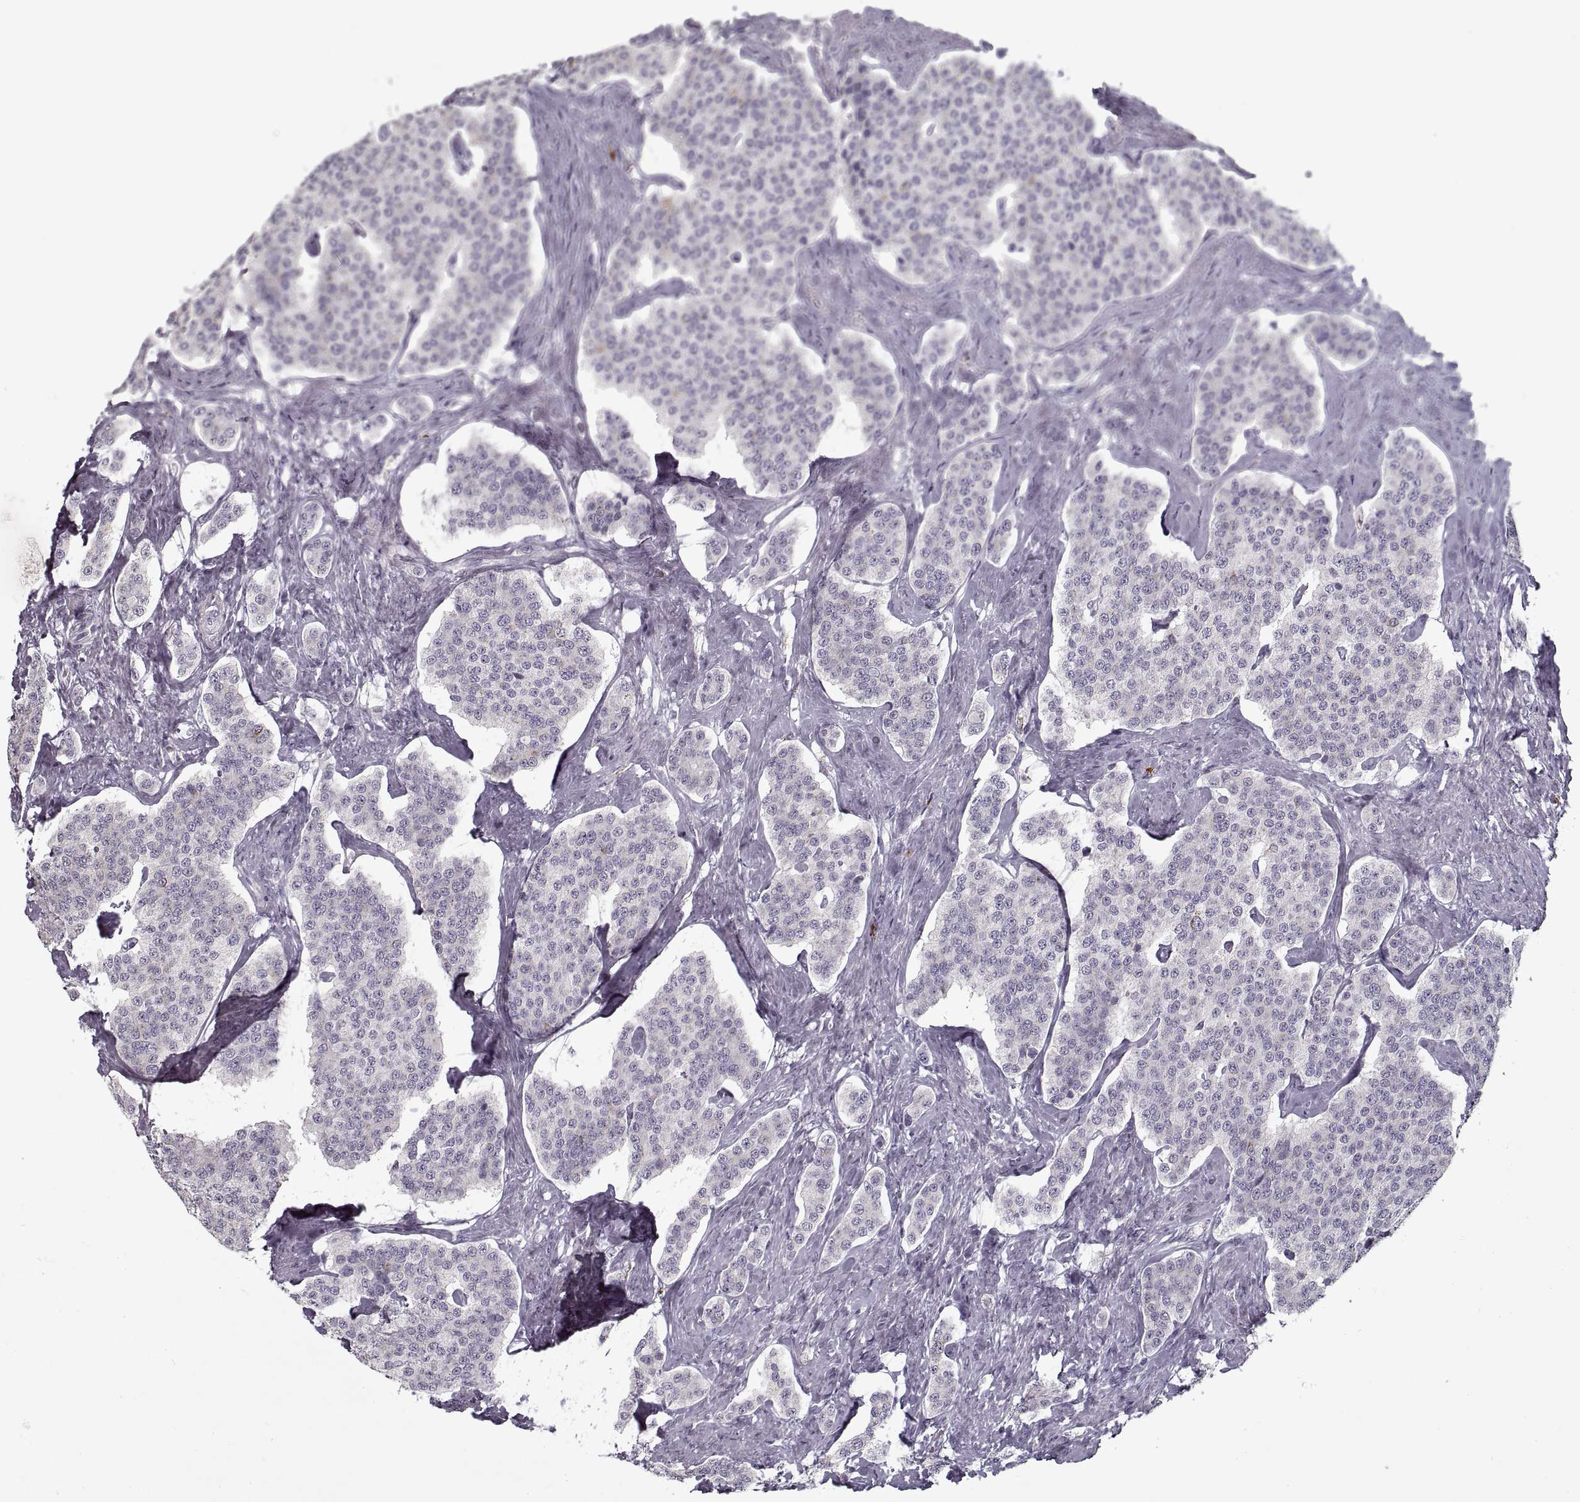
{"staining": {"intensity": "negative", "quantity": "none", "location": "none"}, "tissue": "carcinoid", "cell_type": "Tumor cells", "image_type": "cancer", "snomed": [{"axis": "morphology", "description": "Carcinoid, malignant, NOS"}, {"axis": "topography", "description": "Small intestine"}], "caption": "Immunohistochemical staining of human carcinoid shows no significant staining in tumor cells.", "gene": "GAD2", "patient": {"sex": "female", "age": 58}}